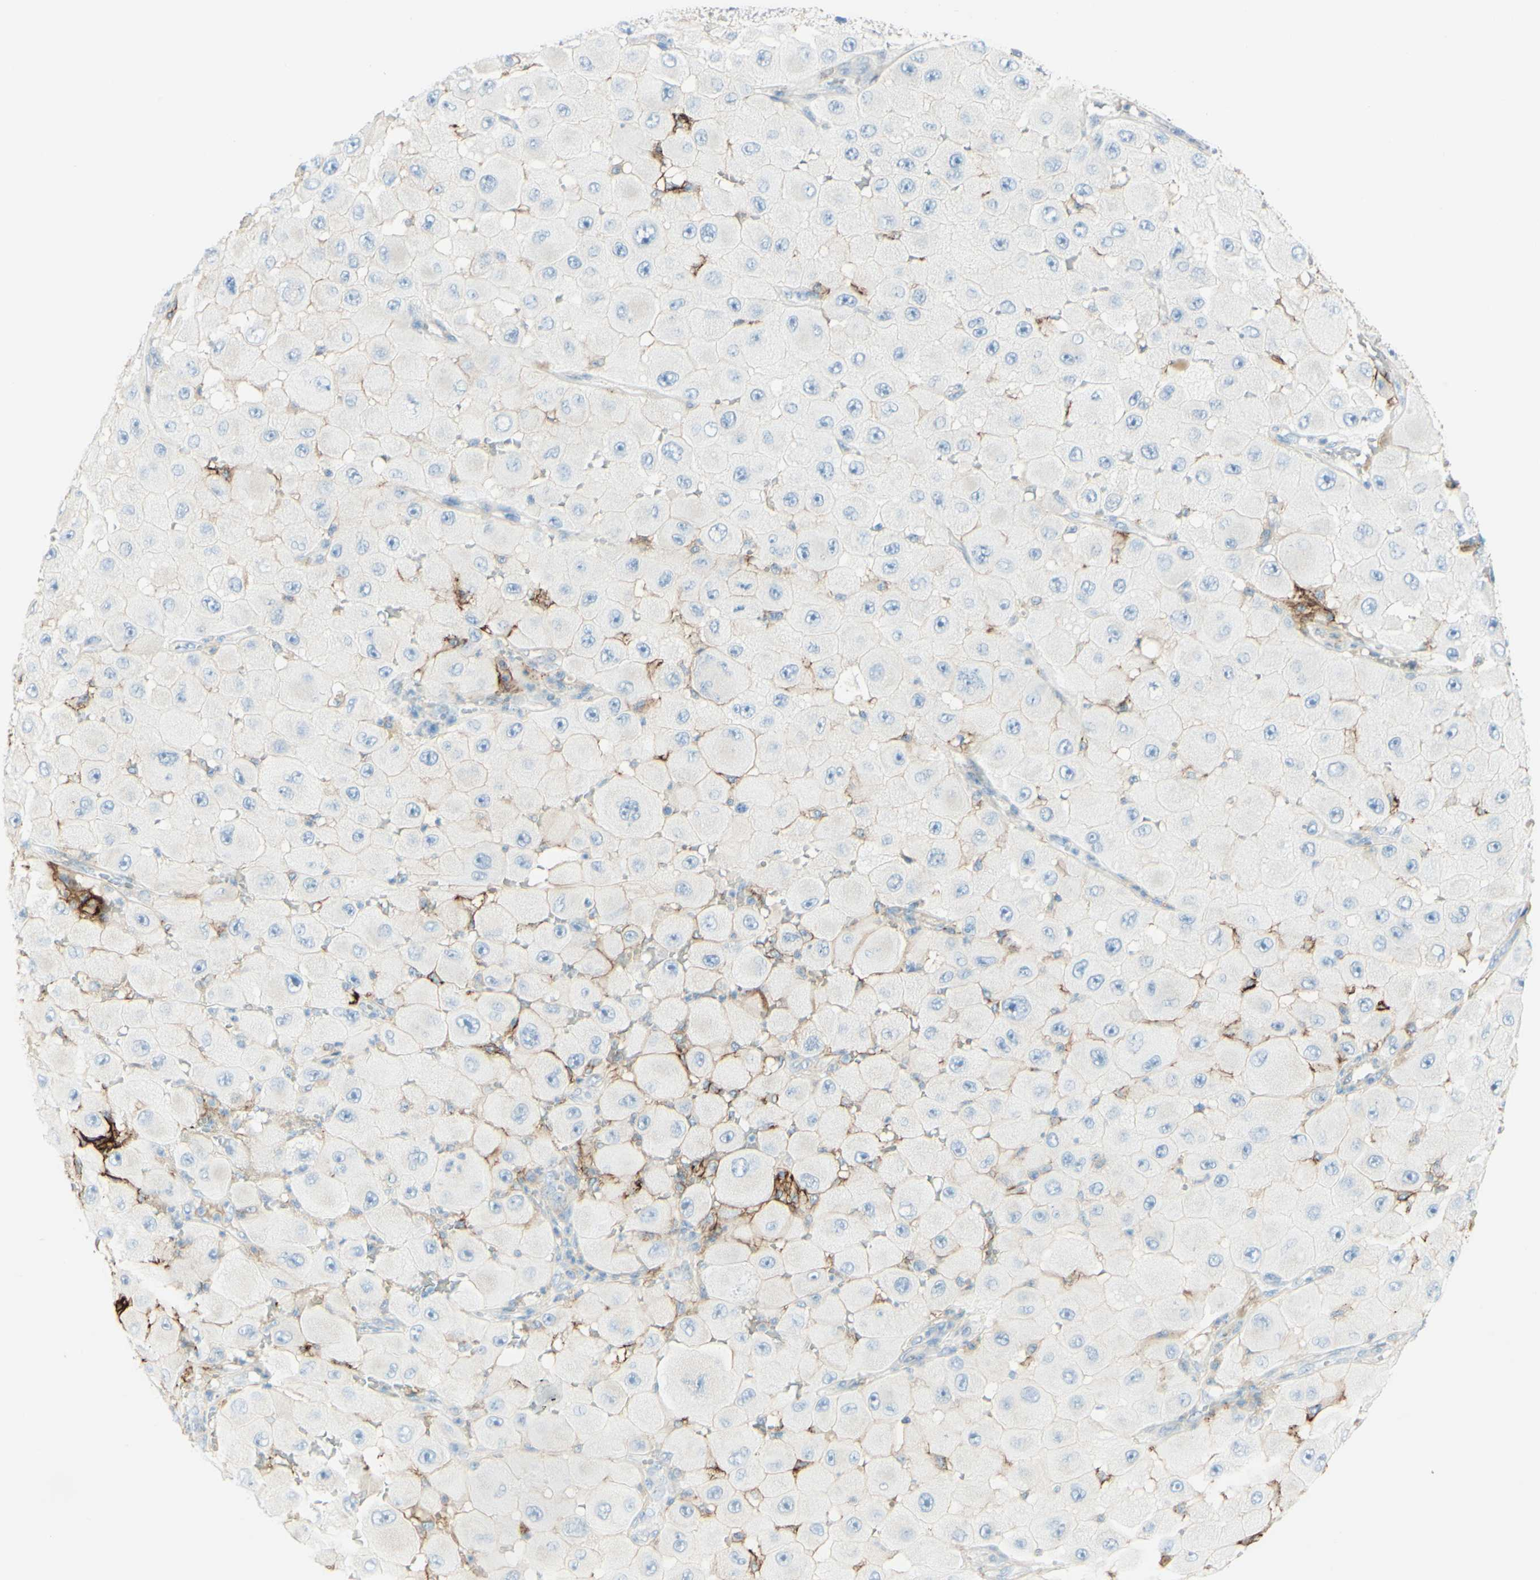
{"staining": {"intensity": "weak", "quantity": "<25%", "location": "cytoplasmic/membranous"}, "tissue": "melanoma", "cell_type": "Tumor cells", "image_type": "cancer", "snomed": [{"axis": "morphology", "description": "Malignant melanoma, NOS"}, {"axis": "topography", "description": "Skin"}], "caption": "DAB immunohistochemical staining of melanoma reveals no significant expression in tumor cells. The staining was performed using DAB to visualize the protein expression in brown, while the nuclei were stained in blue with hematoxylin (Magnification: 20x).", "gene": "ALCAM", "patient": {"sex": "female", "age": 81}}